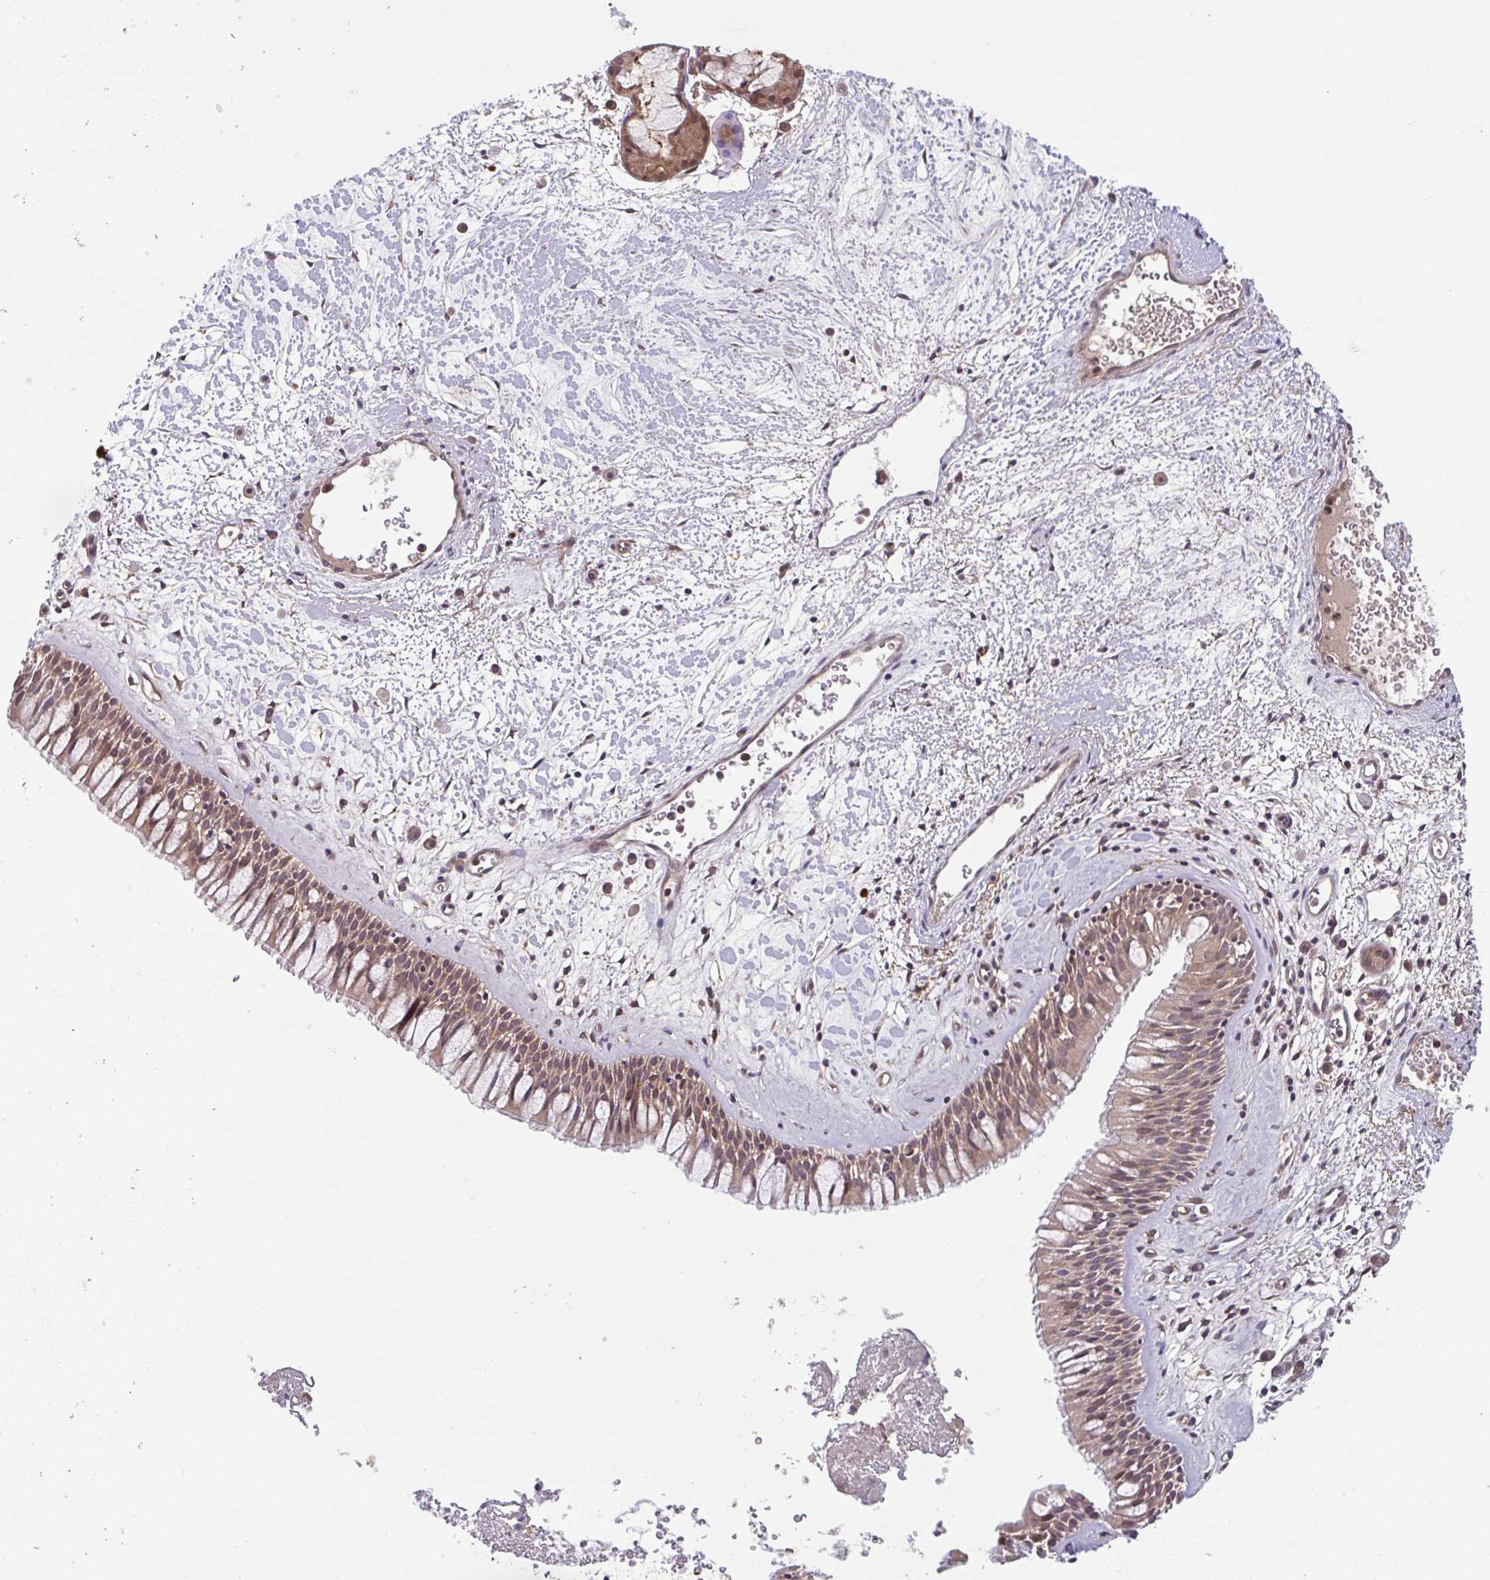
{"staining": {"intensity": "weak", "quantity": "25%-75%", "location": "cytoplasmic/membranous"}, "tissue": "nasopharynx", "cell_type": "Respiratory epithelial cells", "image_type": "normal", "snomed": [{"axis": "morphology", "description": "Normal tissue, NOS"}, {"axis": "topography", "description": "Nasopharynx"}], "caption": "An image of nasopharynx stained for a protein reveals weak cytoplasmic/membranous brown staining in respiratory epithelial cells. Ihc stains the protein of interest in brown and the nuclei are stained blue.", "gene": "TIGAR", "patient": {"sex": "male", "age": 65}}